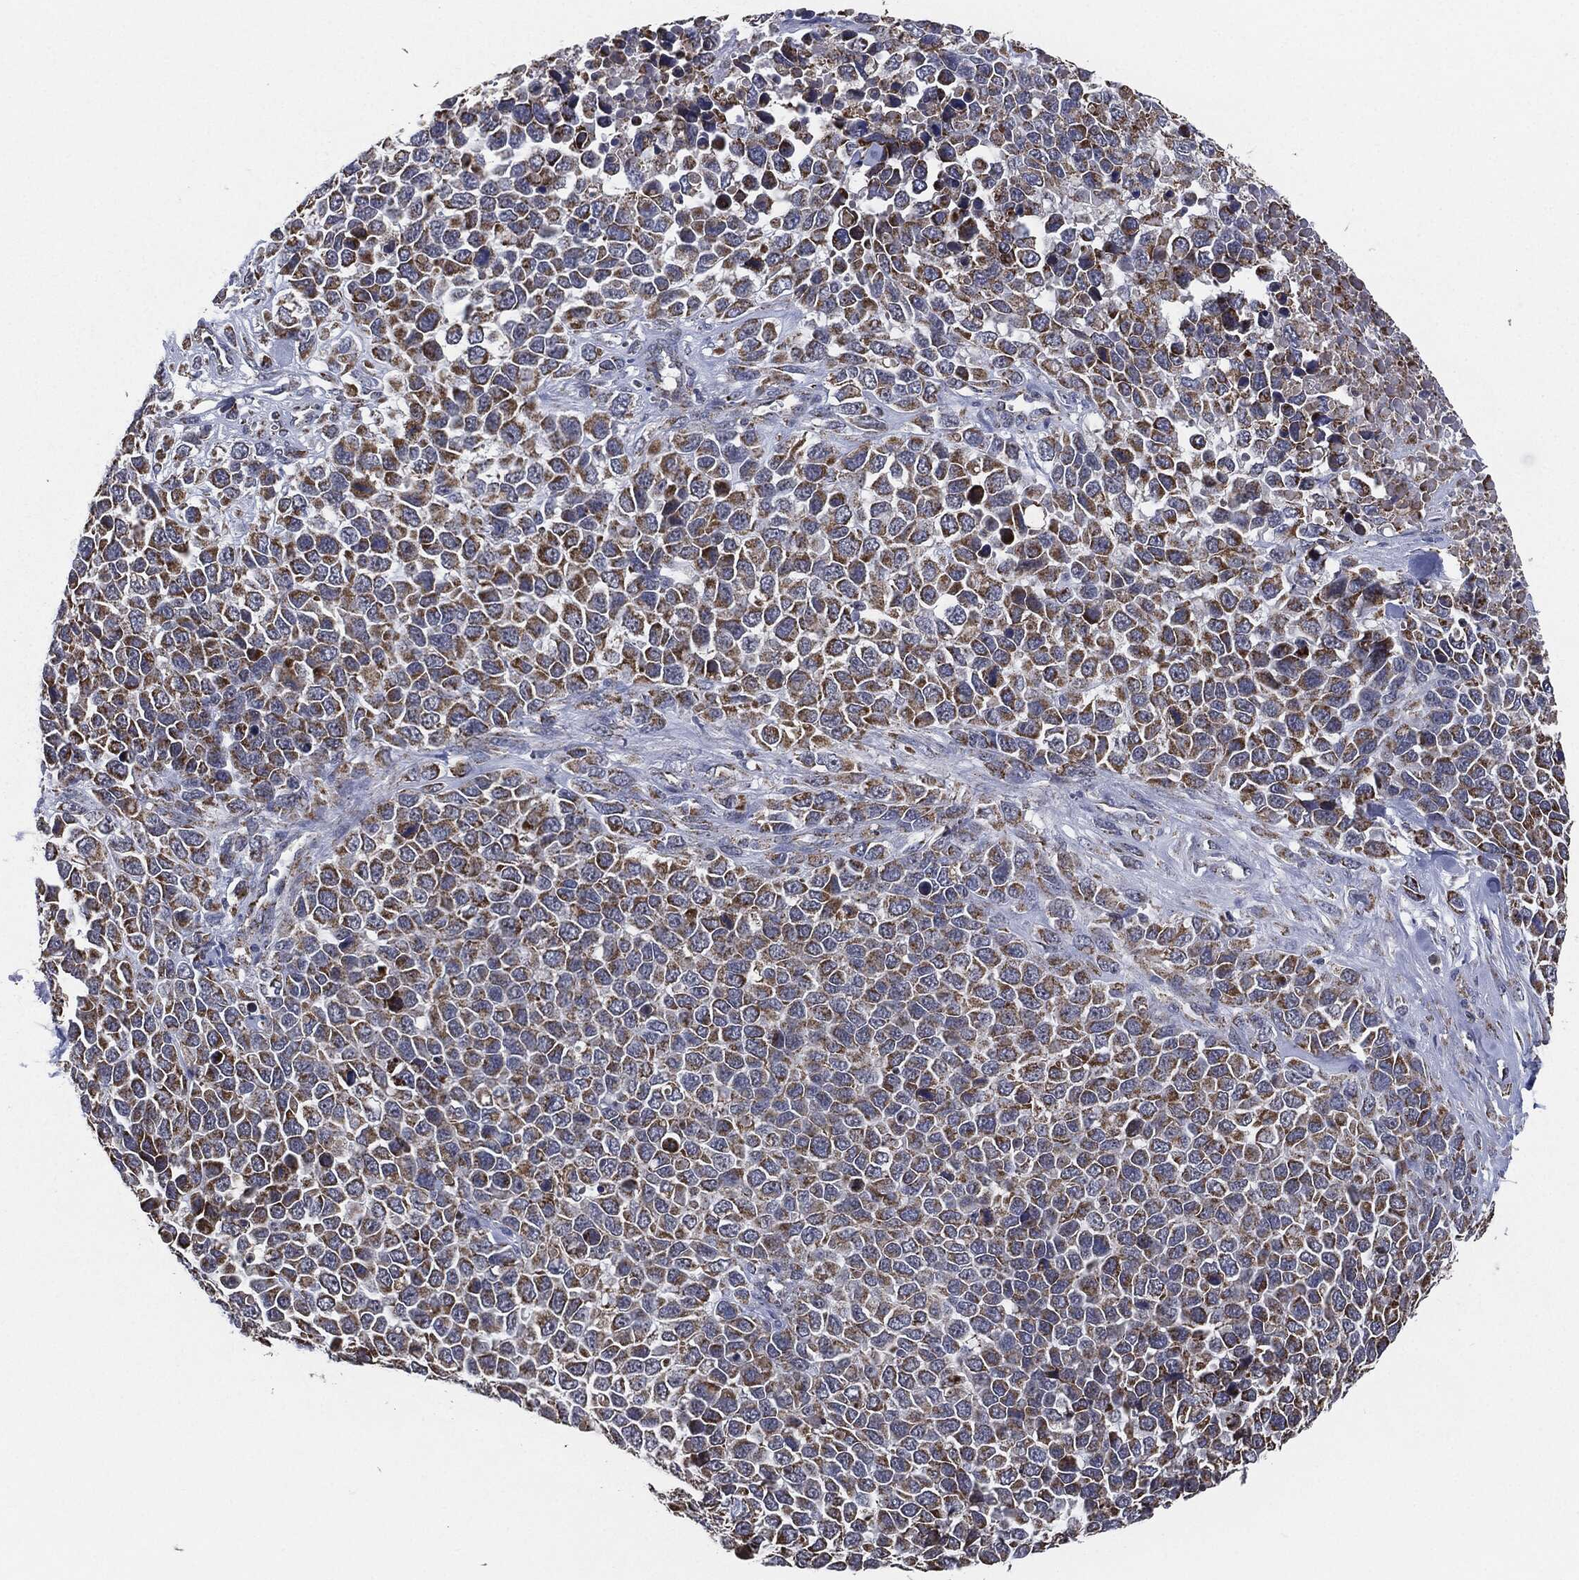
{"staining": {"intensity": "moderate", "quantity": ">75%", "location": "cytoplasmic/membranous"}, "tissue": "melanoma", "cell_type": "Tumor cells", "image_type": "cancer", "snomed": [{"axis": "morphology", "description": "Malignant melanoma, Metastatic site"}, {"axis": "topography", "description": "Skin"}], "caption": "The image displays immunohistochemical staining of malignant melanoma (metastatic site). There is moderate cytoplasmic/membranous positivity is appreciated in approximately >75% of tumor cells.", "gene": "NDUFV2", "patient": {"sex": "male", "age": 84}}